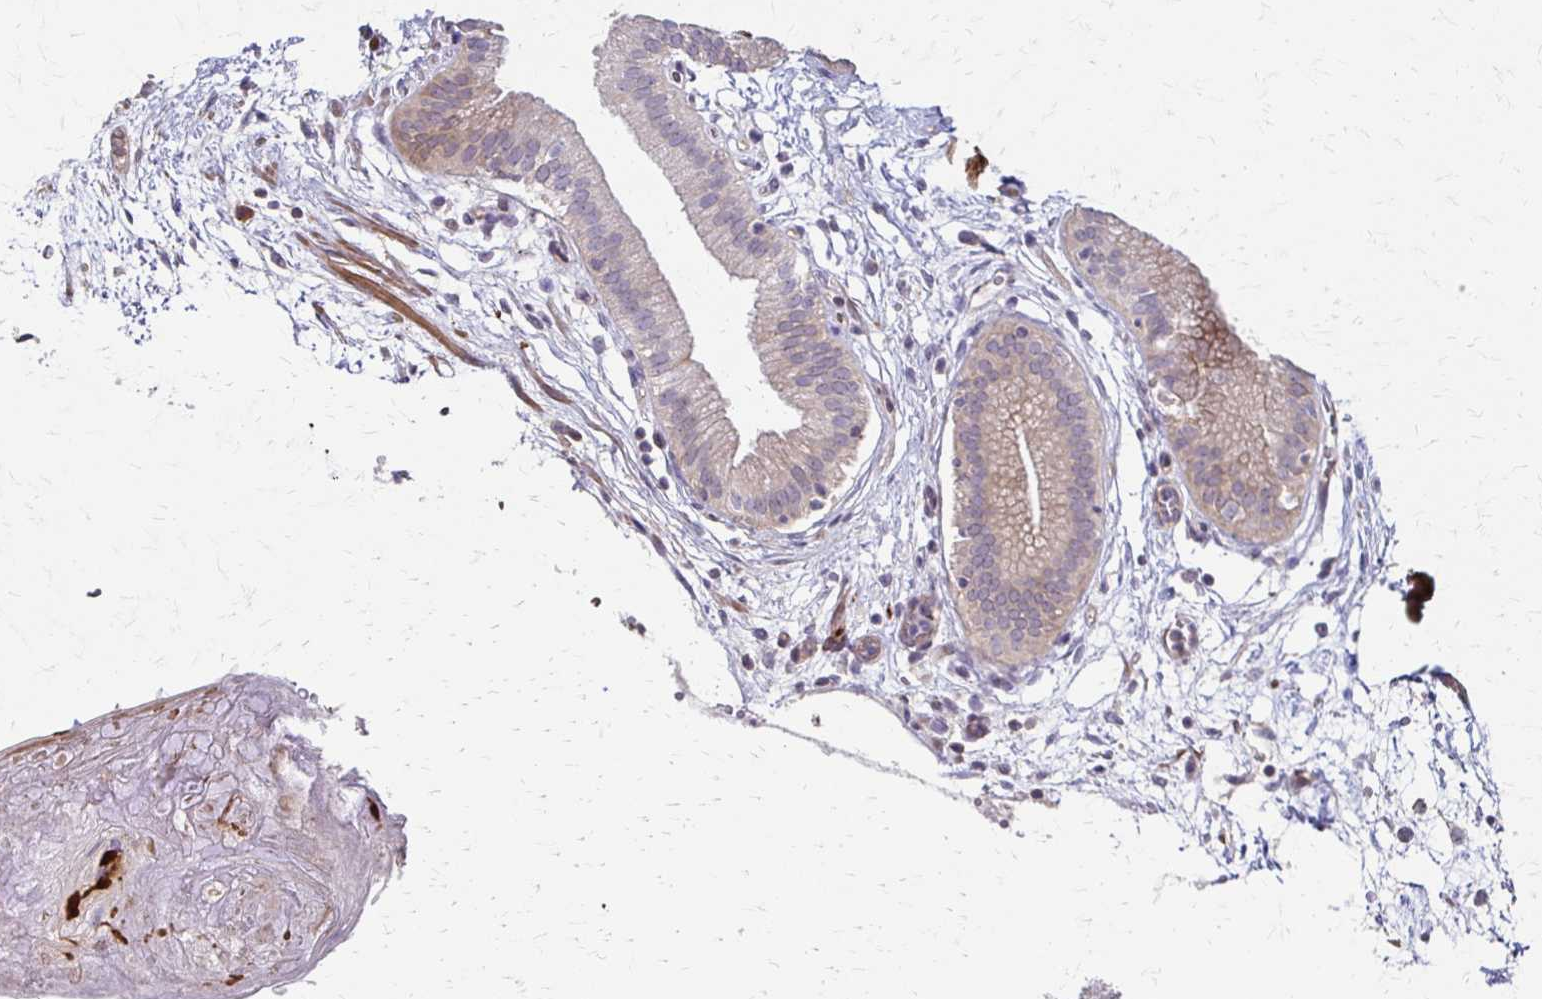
{"staining": {"intensity": "weak", "quantity": "25%-75%", "location": "cytoplasmic/membranous"}, "tissue": "gallbladder", "cell_type": "Glandular cells", "image_type": "normal", "snomed": [{"axis": "morphology", "description": "Normal tissue, NOS"}, {"axis": "topography", "description": "Gallbladder"}], "caption": "An image of human gallbladder stained for a protein exhibits weak cytoplasmic/membranous brown staining in glandular cells.", "gene": "CFL2", "patient": {"sex": "female", "age": 65}}